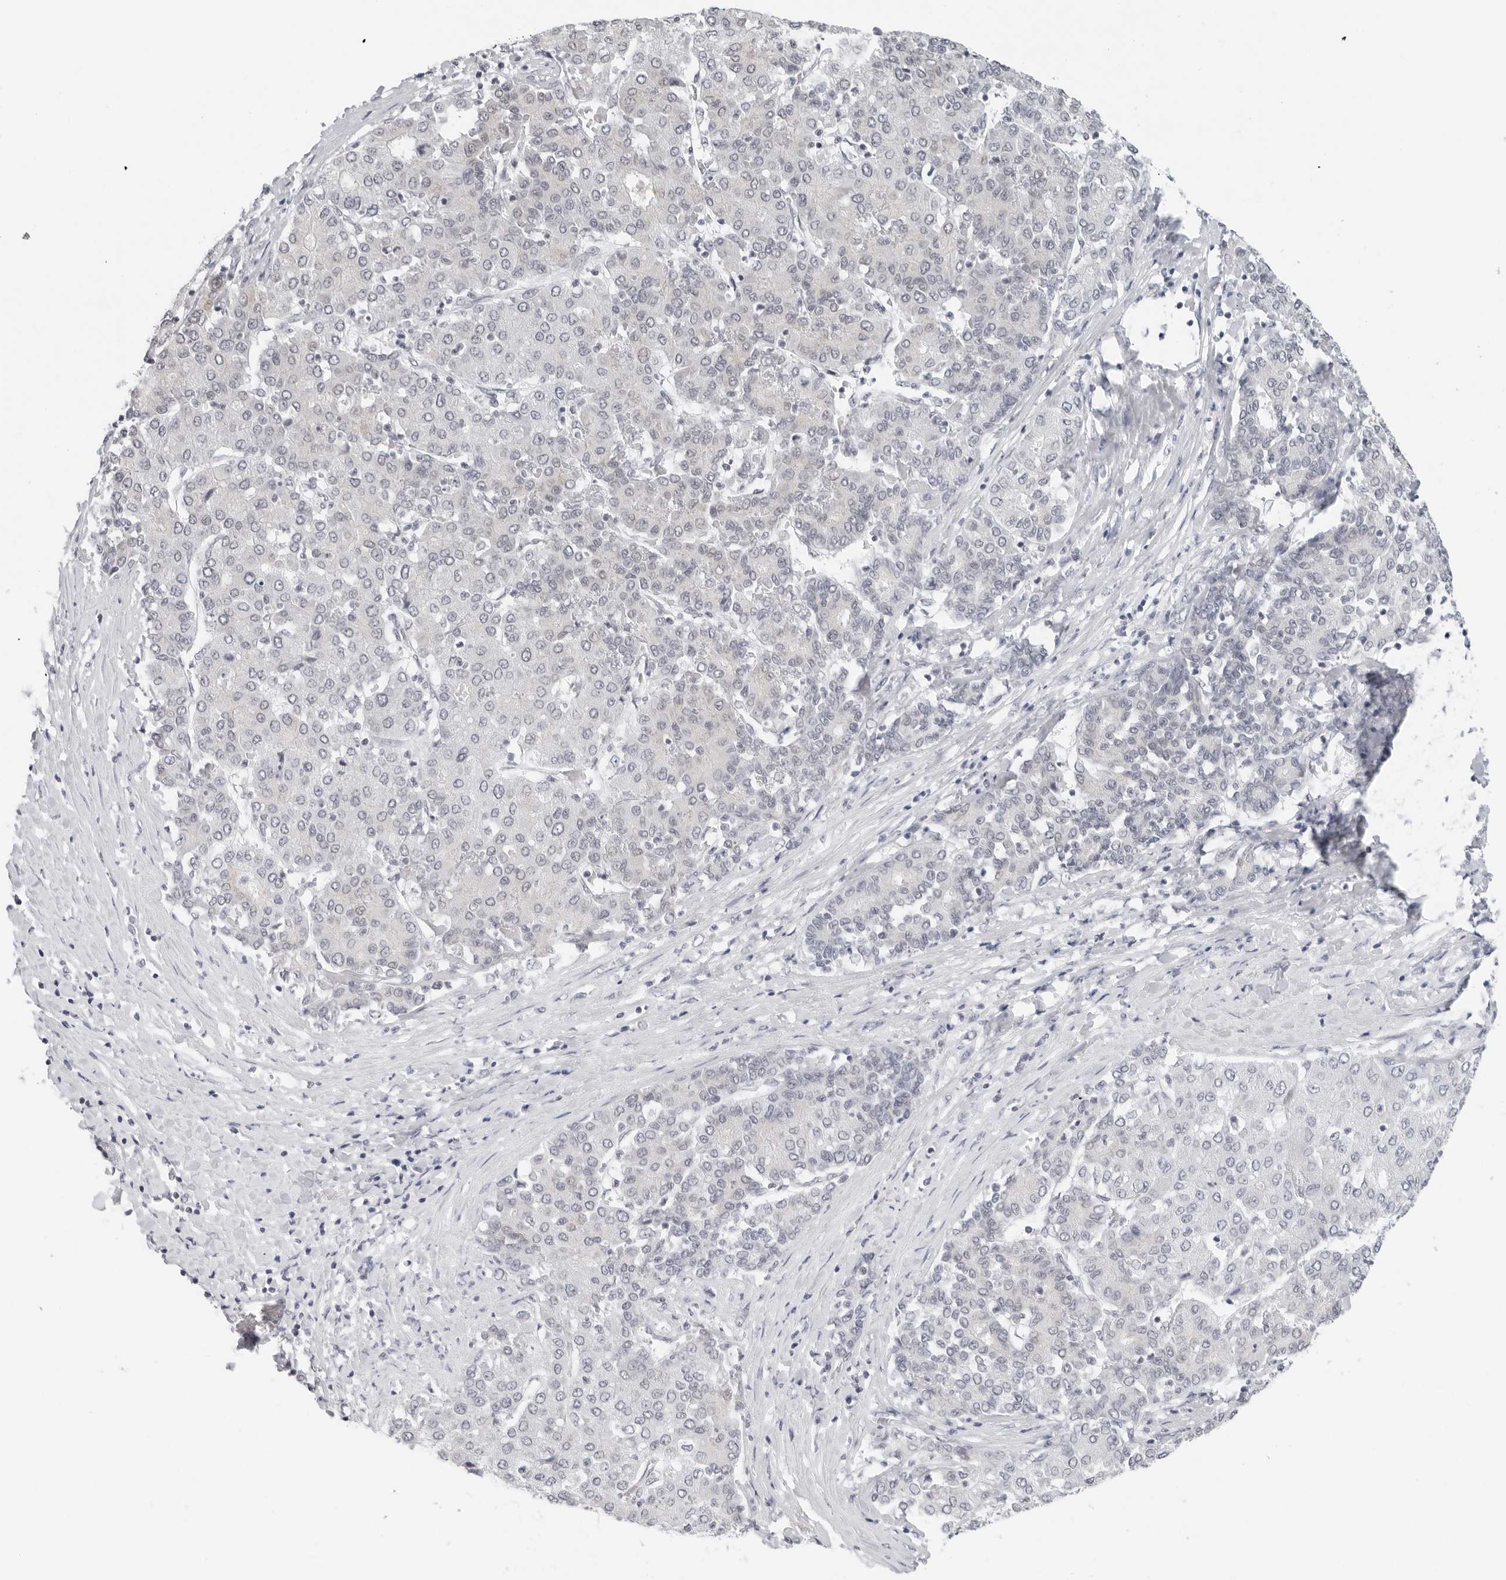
{"staining": {"intensity": "negative", "quantity": "none", "location": "none"}, "tissue": "liver cancer", "cell_type": "Tumor cells", "image_type": "cancer", "snomed": [{"axis": "morphology", "description": "Carcinoma, Hepatocellular, NOS"}, {"axis": "topography", "description": "Liver"}], "caption": "Human liver hepatocellular carcinoma stained for a protein using immunohistochemistry (IHC) reveals no staining in tumor cells.", "gene": "FLG2", "patient": {"sex": "male", "age": 65}}